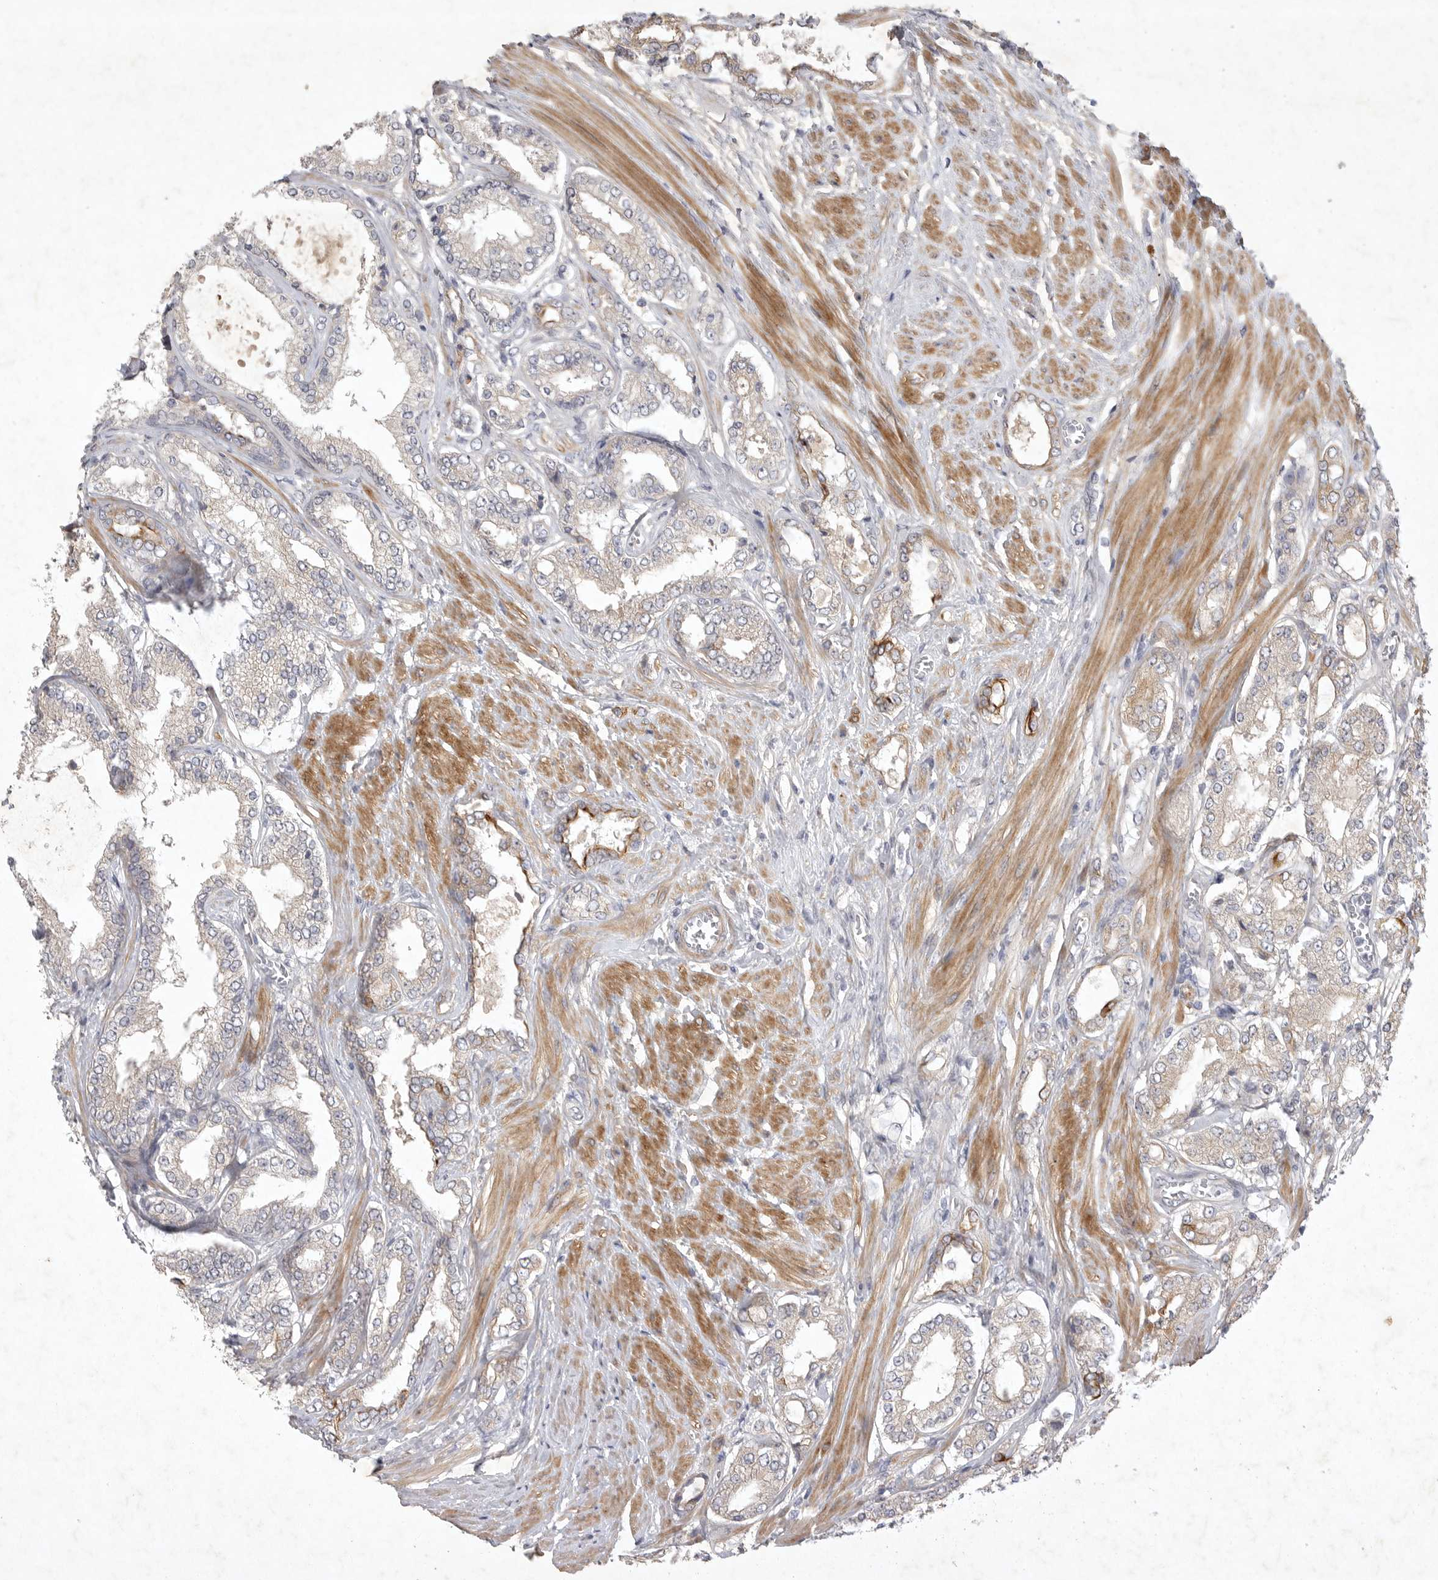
{"staining": {"intensity": "moderate", "quantity": "<25%", "location": "cytoplasmic/membranous"}, "tissue": "prostate cancer", "cell_type": "Tumor cells", "image_type": "cancer", "snomed": [{"axis": "morphology", "description": "Adenocarcinoma, Low grade"}, {"axis": "topography", "description": "Prostate"}], "caption": "There is low levels of moderate cytoplasmic/membranous staining in tumor cells of prostate low-grade adenocarcinoma, as demonstrated by immunohistochemical staining (brown color).", "gene": "BZW2", "patient": {"sex": "male", "age": 62}}